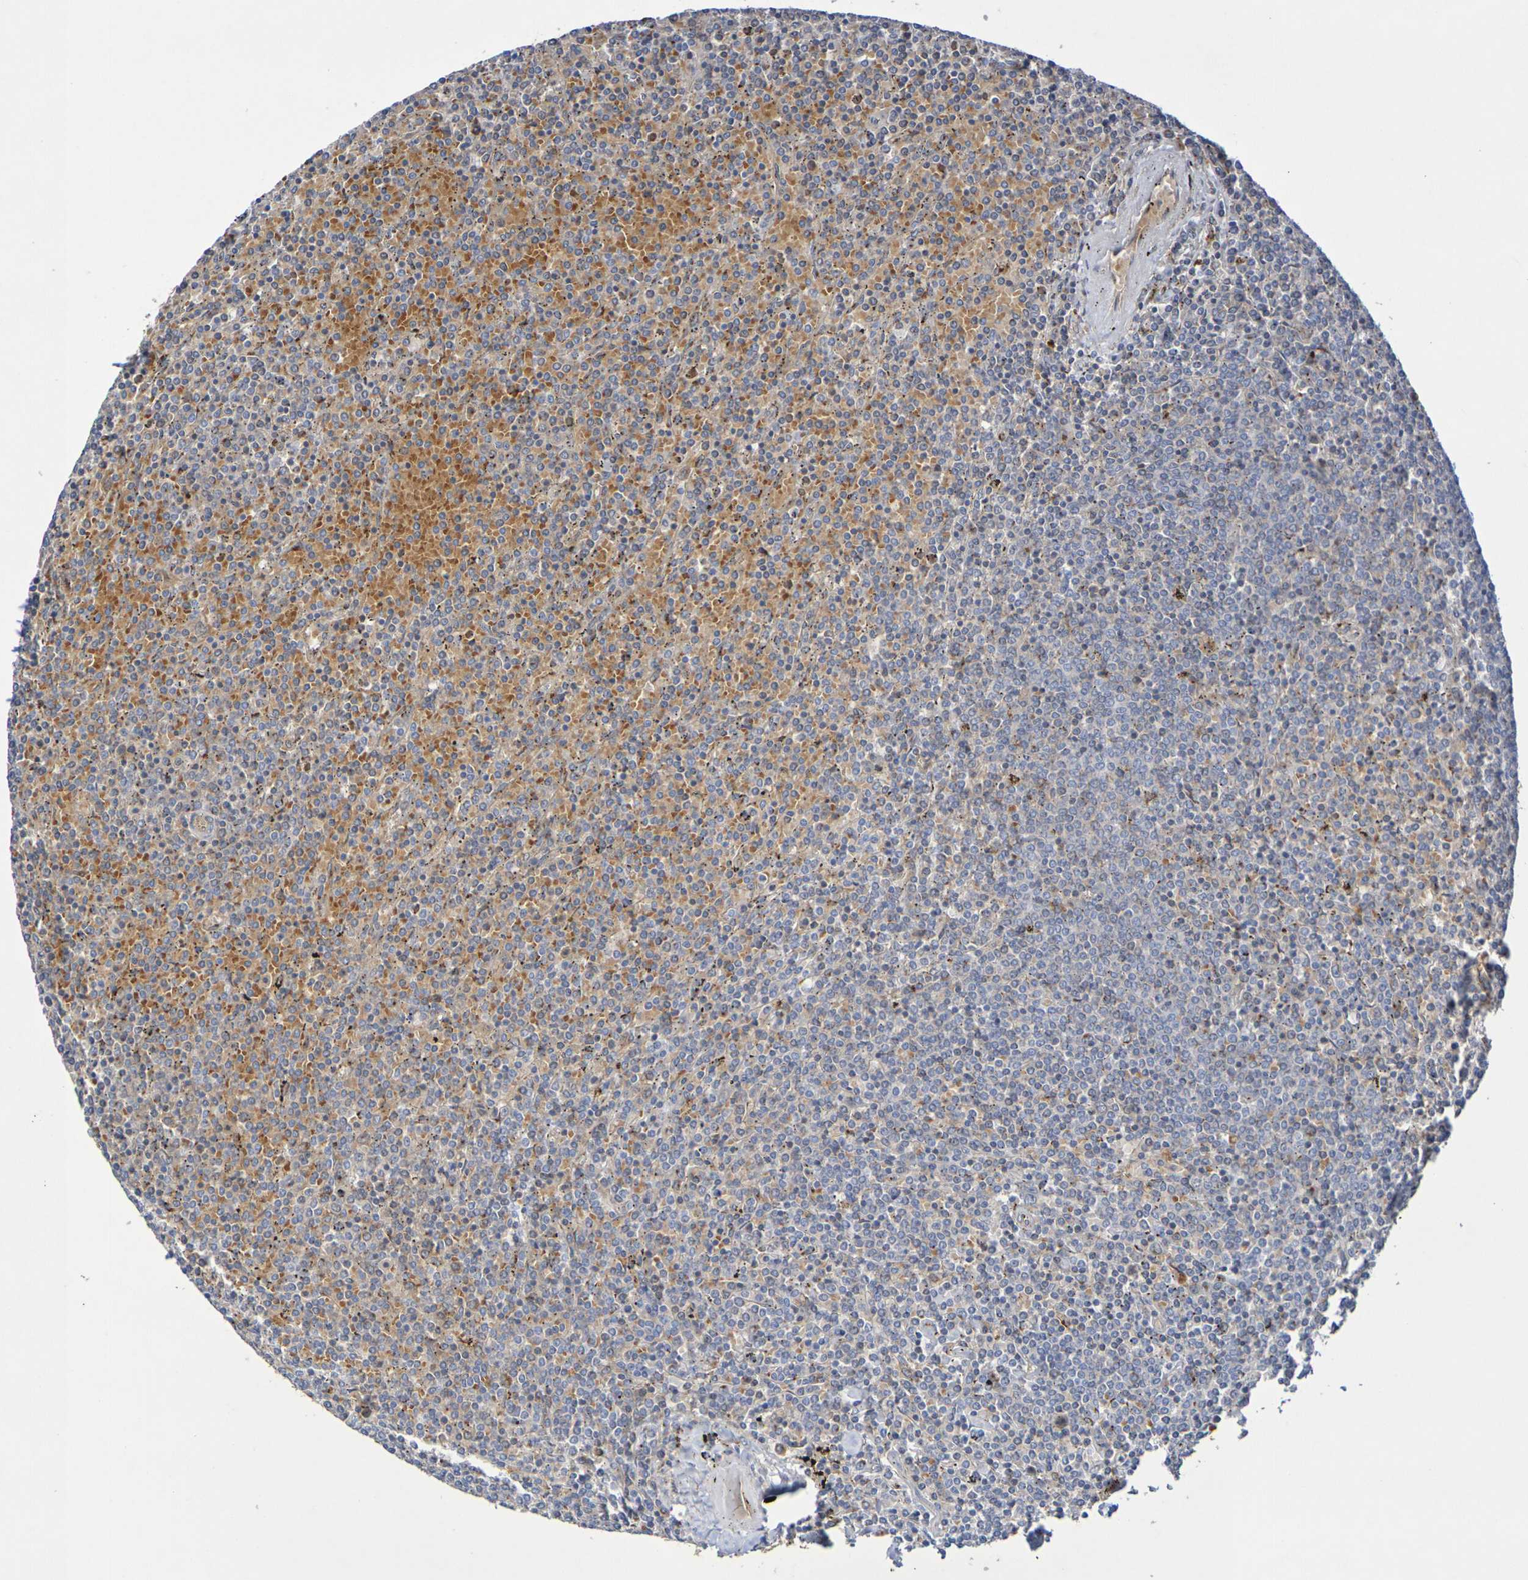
{"staining": {"intensity": "moderate", "quantity": "25%-75%", "location": "cytoplasmic/membranous"}, "tissue": "lymphoma", "cell_type": "Tumor cells", "image_type": "cancer", "snomed": [{"axis": "morphology", "description": "Malignant lymphoma, non-Hodgkin's type, Low grade"}, {"axis": "topography", "description": "Spleen"}], "caption": "This is a histology image of IHC staining of lymphoma, which shows moderate positivity in the cytoplasmic/membranous of tumor cells.", "gene": "DCP2", "patient": {"sex": "female", "age": 77}}